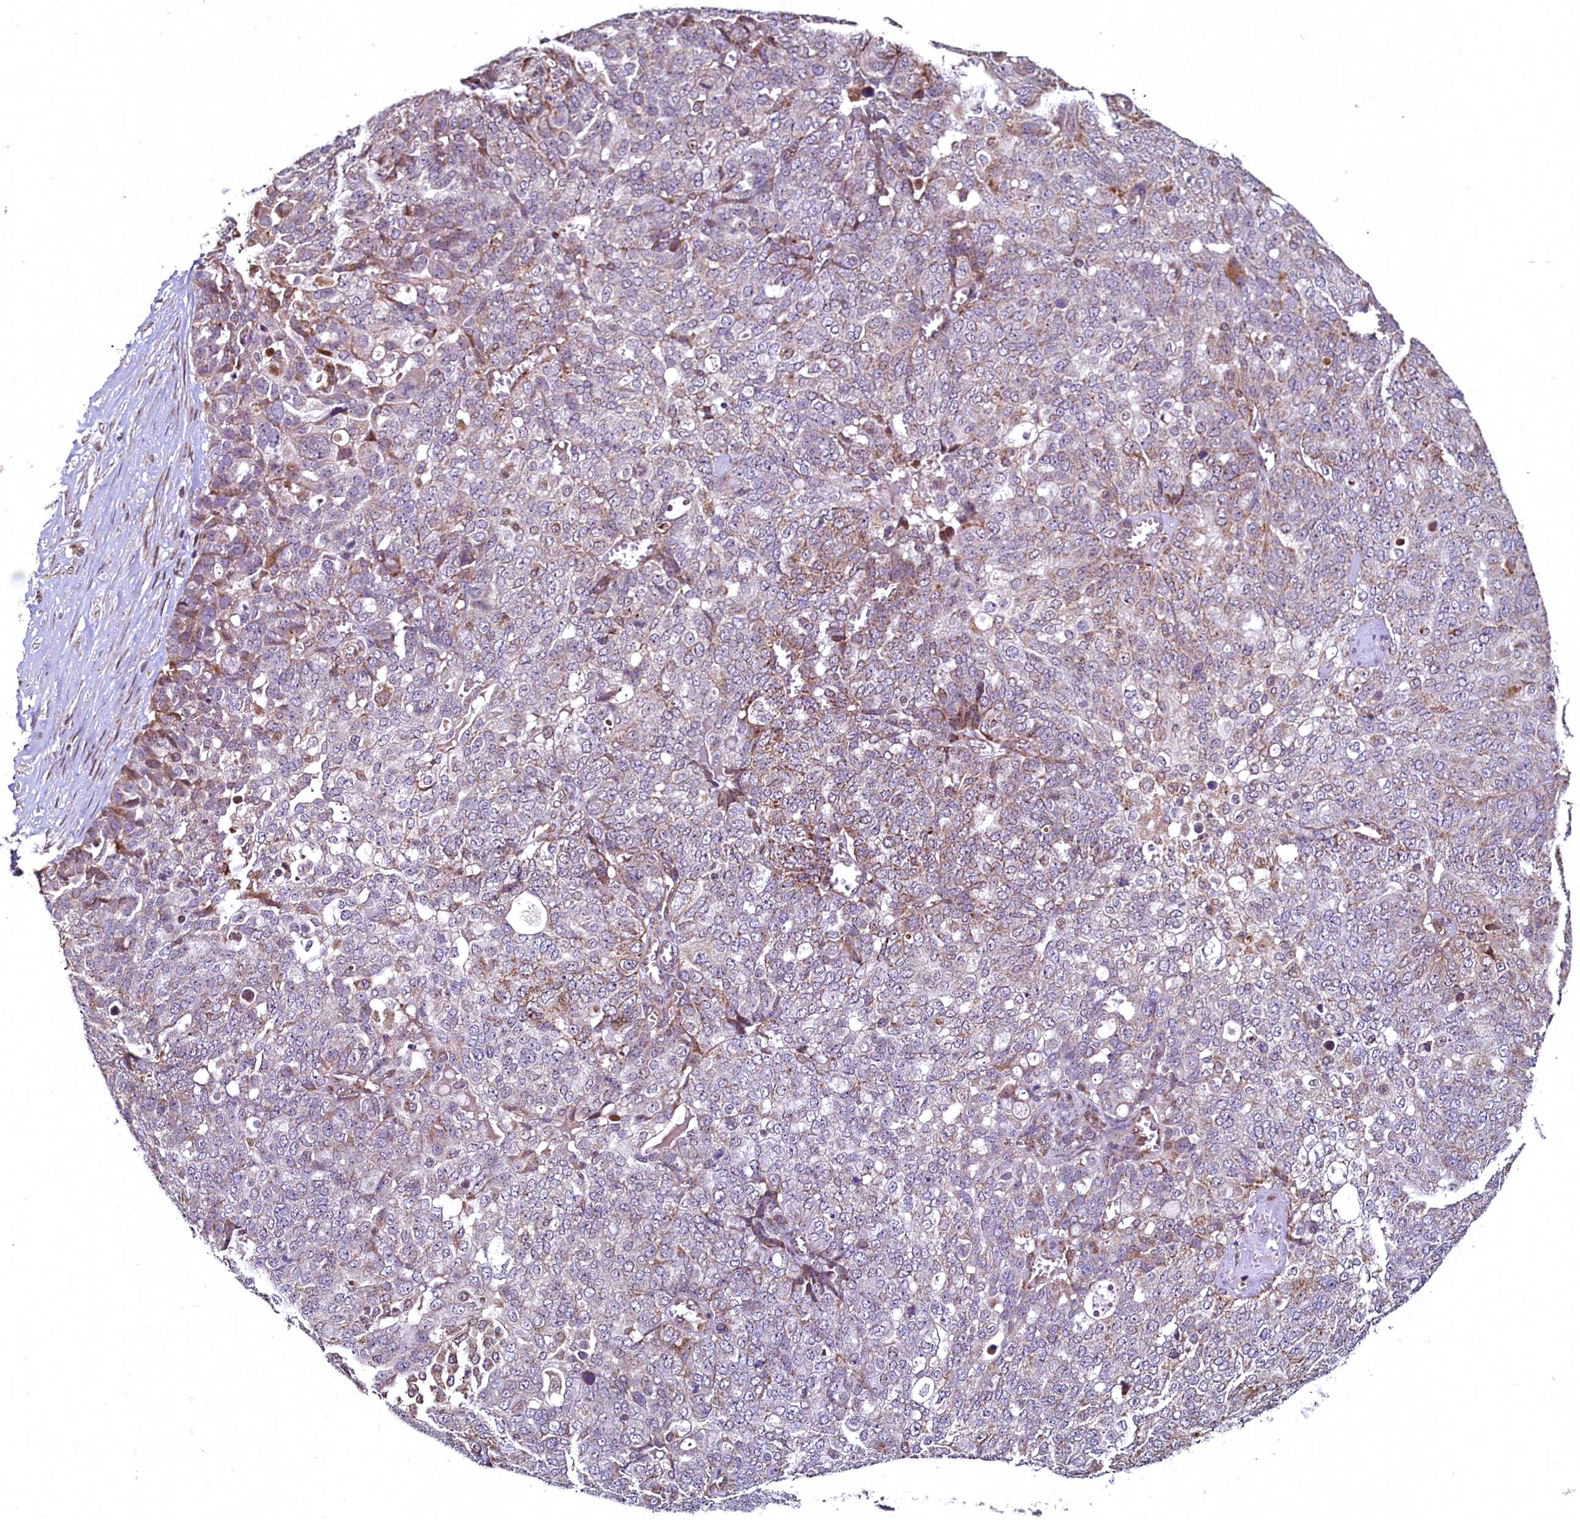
{"staining": {"intensity": "moderate", "quantity": "<25%", "location": "cytoplasmic/membranous"}, "tissue": "ovarian cancer", "cell_type": "Tumor cells", "image_type": "cancer", "snomed": [{"axis": "morphology", "description": "Cystadenocarcinoma, serous, NOS"}, {"axis": "topography", "description": "Soft tissue"}, {"axis": "topography", "description": "Ovary"}], "caption": "IHC (DAB (3,3'-diaminobenzidine)) staining of ovarian cancer demonstrates moderate cytoplasmic/membranous protein staining in about <25% of tumor cells. Nuclei are stained in blue.", "gene": "ZNF577", "patient": {"sex": "female", "age": 57}}